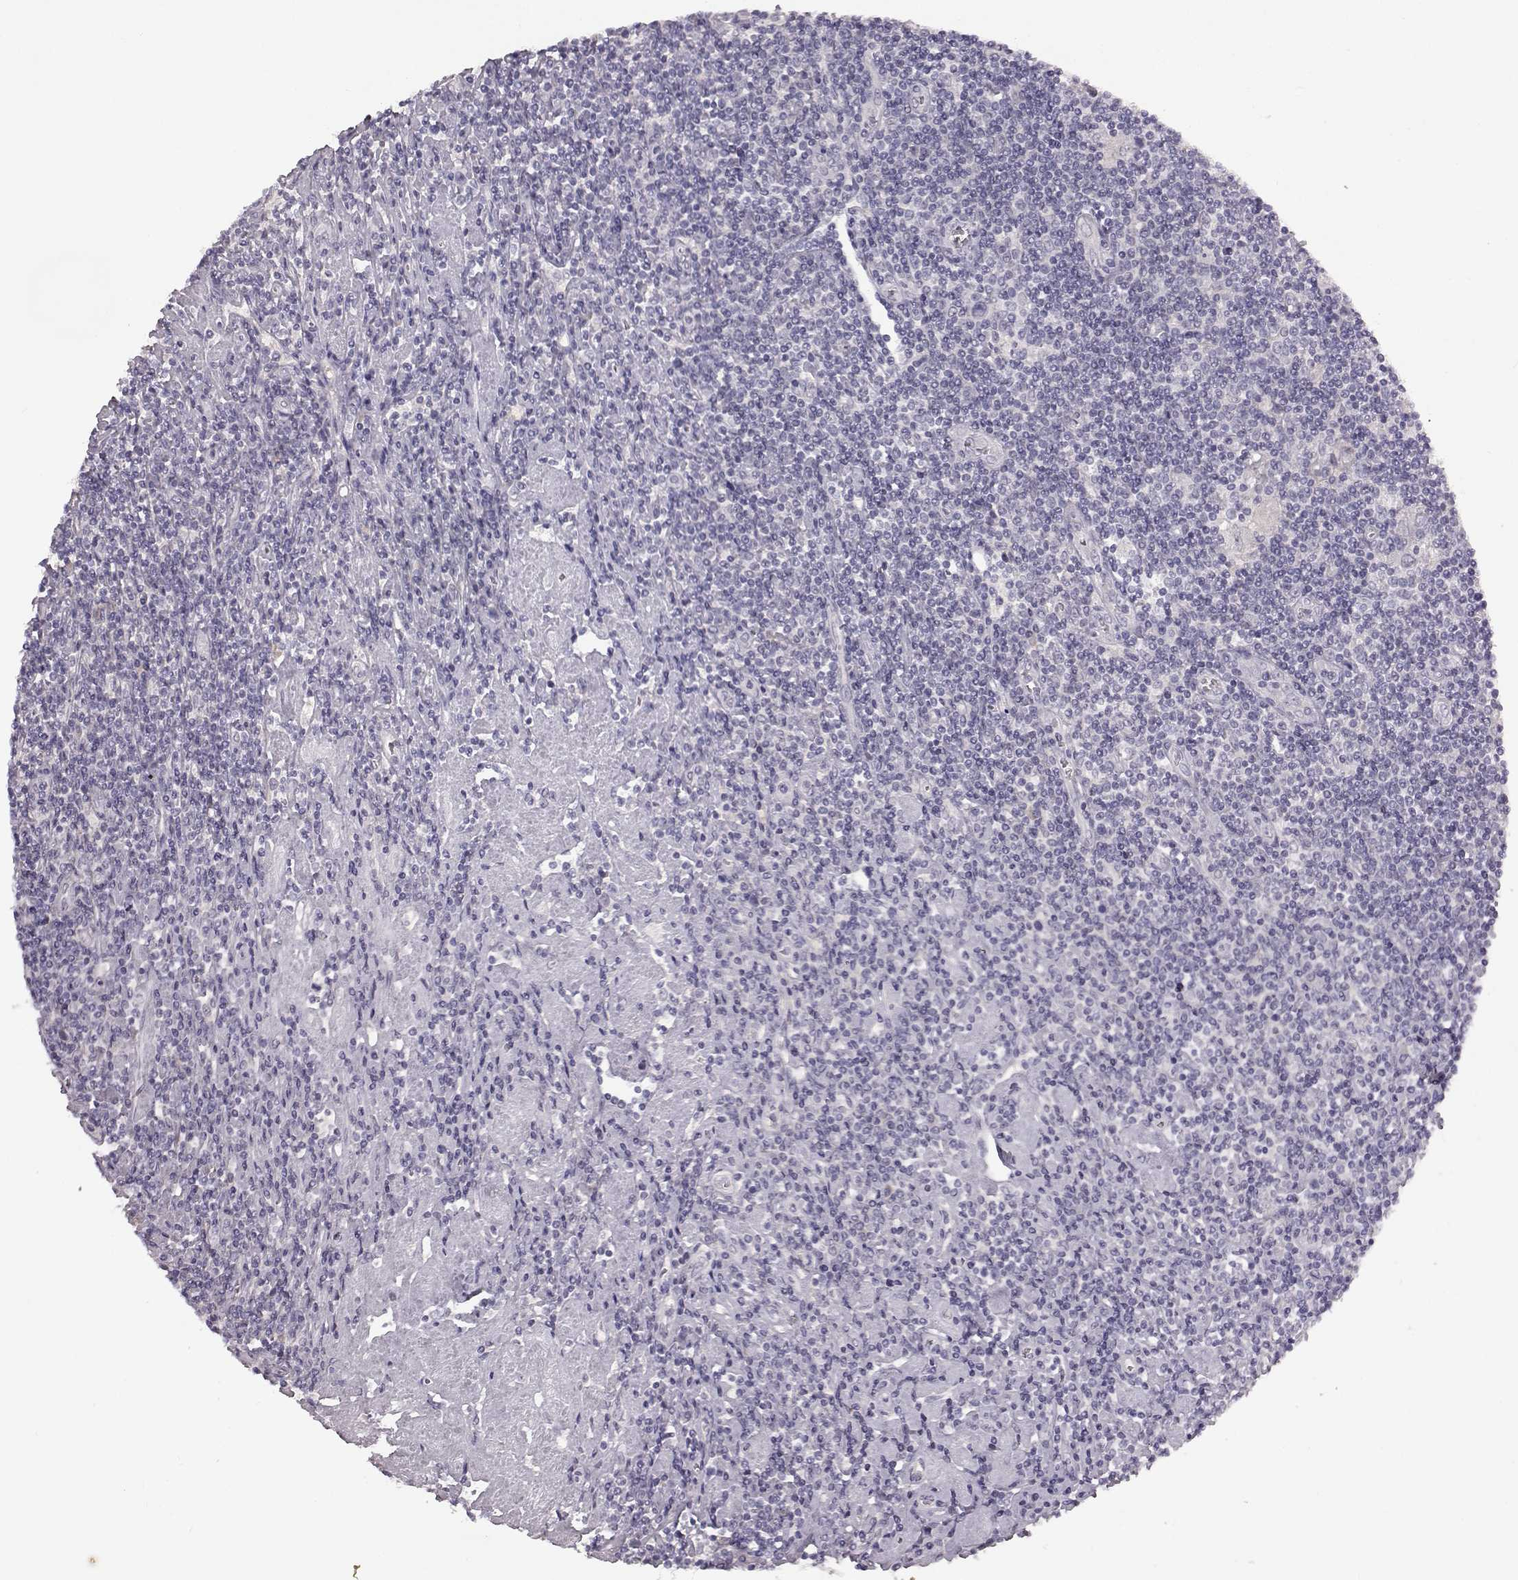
{"staining": {"intensity": "negative", "quantity": "none", "location": "none"}, "tissue": "lymphoma", "cell_type": "Tumor cells", "image_type": "cancer", "snomed": [{"axis": "morphology", "description": "Hodgkin's disease, NOS"}, {"axis": "topography", "description": "Lymph node"}], "caption": "Immunohistochemical staining of Hodgkin's disease demonstrates no significant expression in tumor cells. (Brightfield microscopy of DAB (3,3'-diaminobenzidine) IHC at high magnification).", "gene": "SPAG17", "patient": {"sex": "male", "age": 40}}